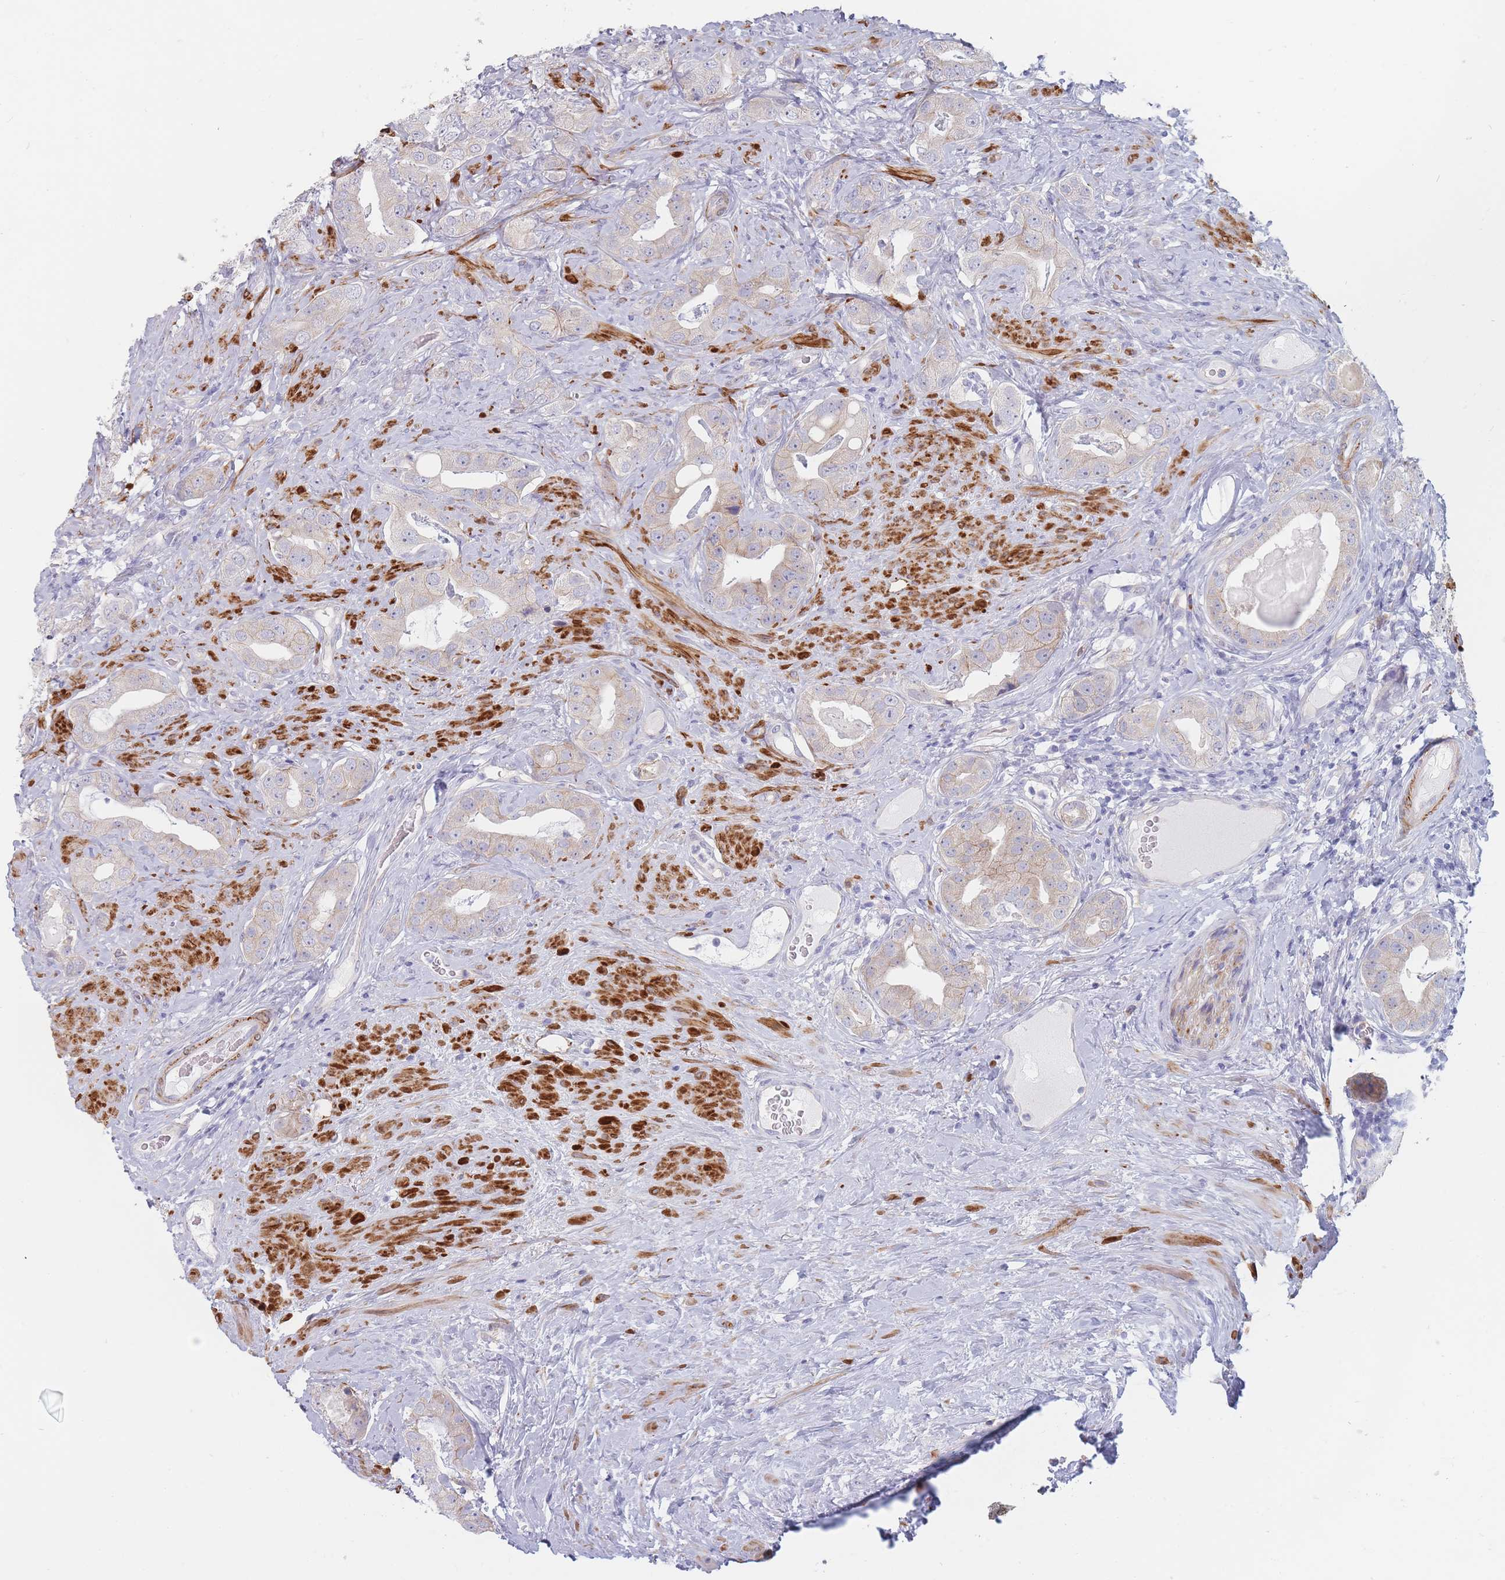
{"staining": {"intensity": "weak", "quantity": "<25%", "location": "cytoplasmic/membranous"}, "tissue": "prostate cancer", "cell_type": "Tumor cells", "image_type": "cancer", "snomed": [{"axis": "morphology", "description": "Adenocarcinoma, High grade"}, {"axis": "topography", "description": "Prostate"}], "caption": "This is an IHC histopathology image of human high-grade adenocarcinoma (prostate). There is no staining in tumor cells.", "gene": "ERBIN", "patient": {"sex": "male", "age": 63}}